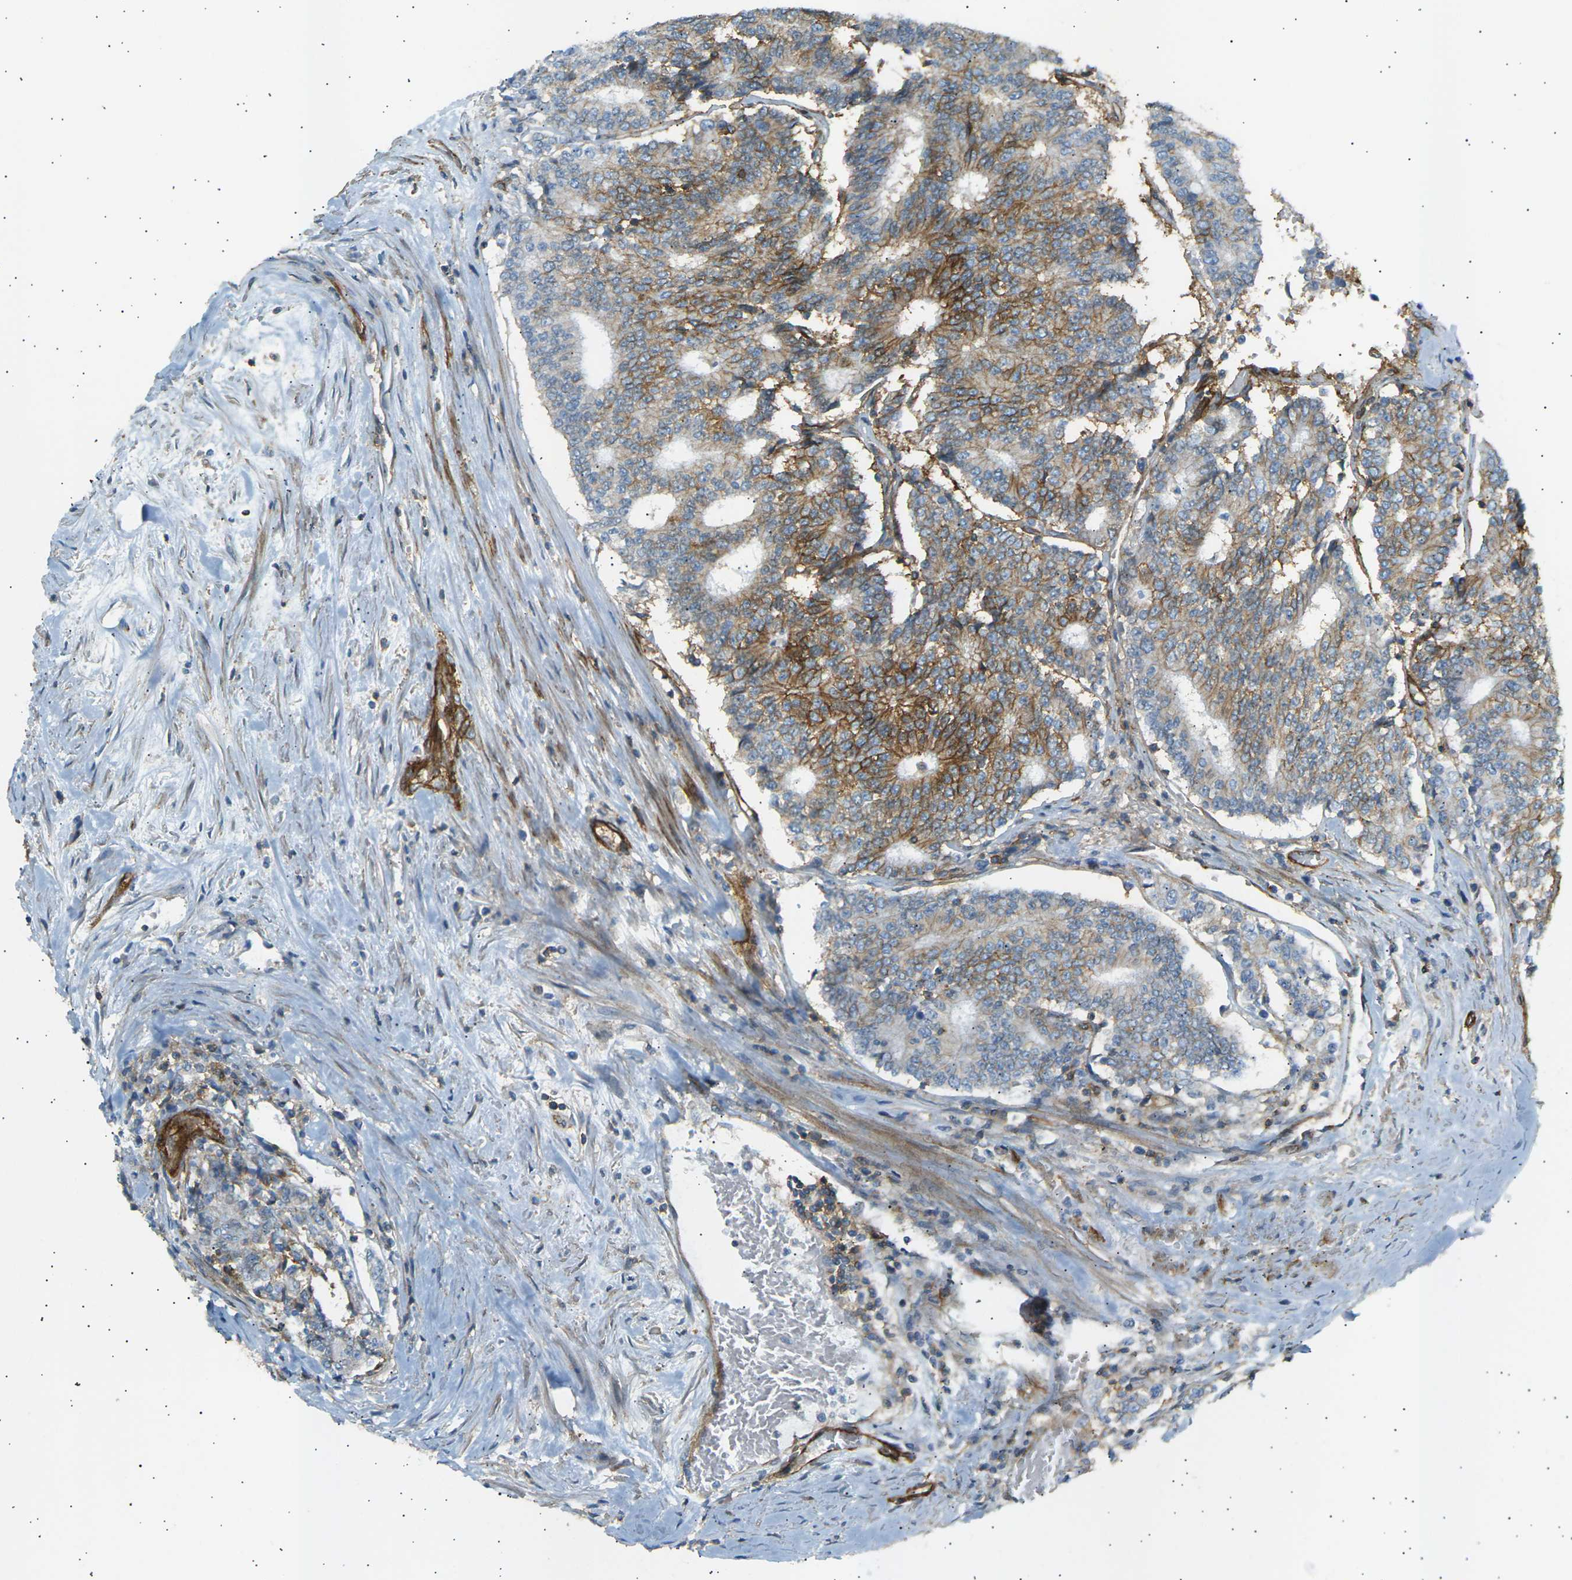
{"staining": {"intensity": "moderate", "quantity": "25%-75%", "location": "cytoplasmic/membranous"}, "tissue": "prostate cancer", "cell_type": "Tumor cells", "image_type": "cancer", "snomed": [{"axis": "morphology", "description": "Normal tissue, NOS"}, {"axis": "morphology", "description": "Adenocarcinoma, High grade"}, {"axis": "topography", "description": "Prostate"}, {"axis": "topography", "description": "Seminal veicle"}], "caption": "The photomicrograph demonstrates immunohistochemical staining of adenocarcinoma (high-grade) (prostate). There is moderate cytoplasmic/membranous expression is present in approximately 25%-75% of tumor cells. Using DAB (brown) and hematoxylin (blue) stains, captured at high magnification using brightfield microscopy.", "gene": "ATP2B4", "patient": {"sex": "male", "age": 55}}